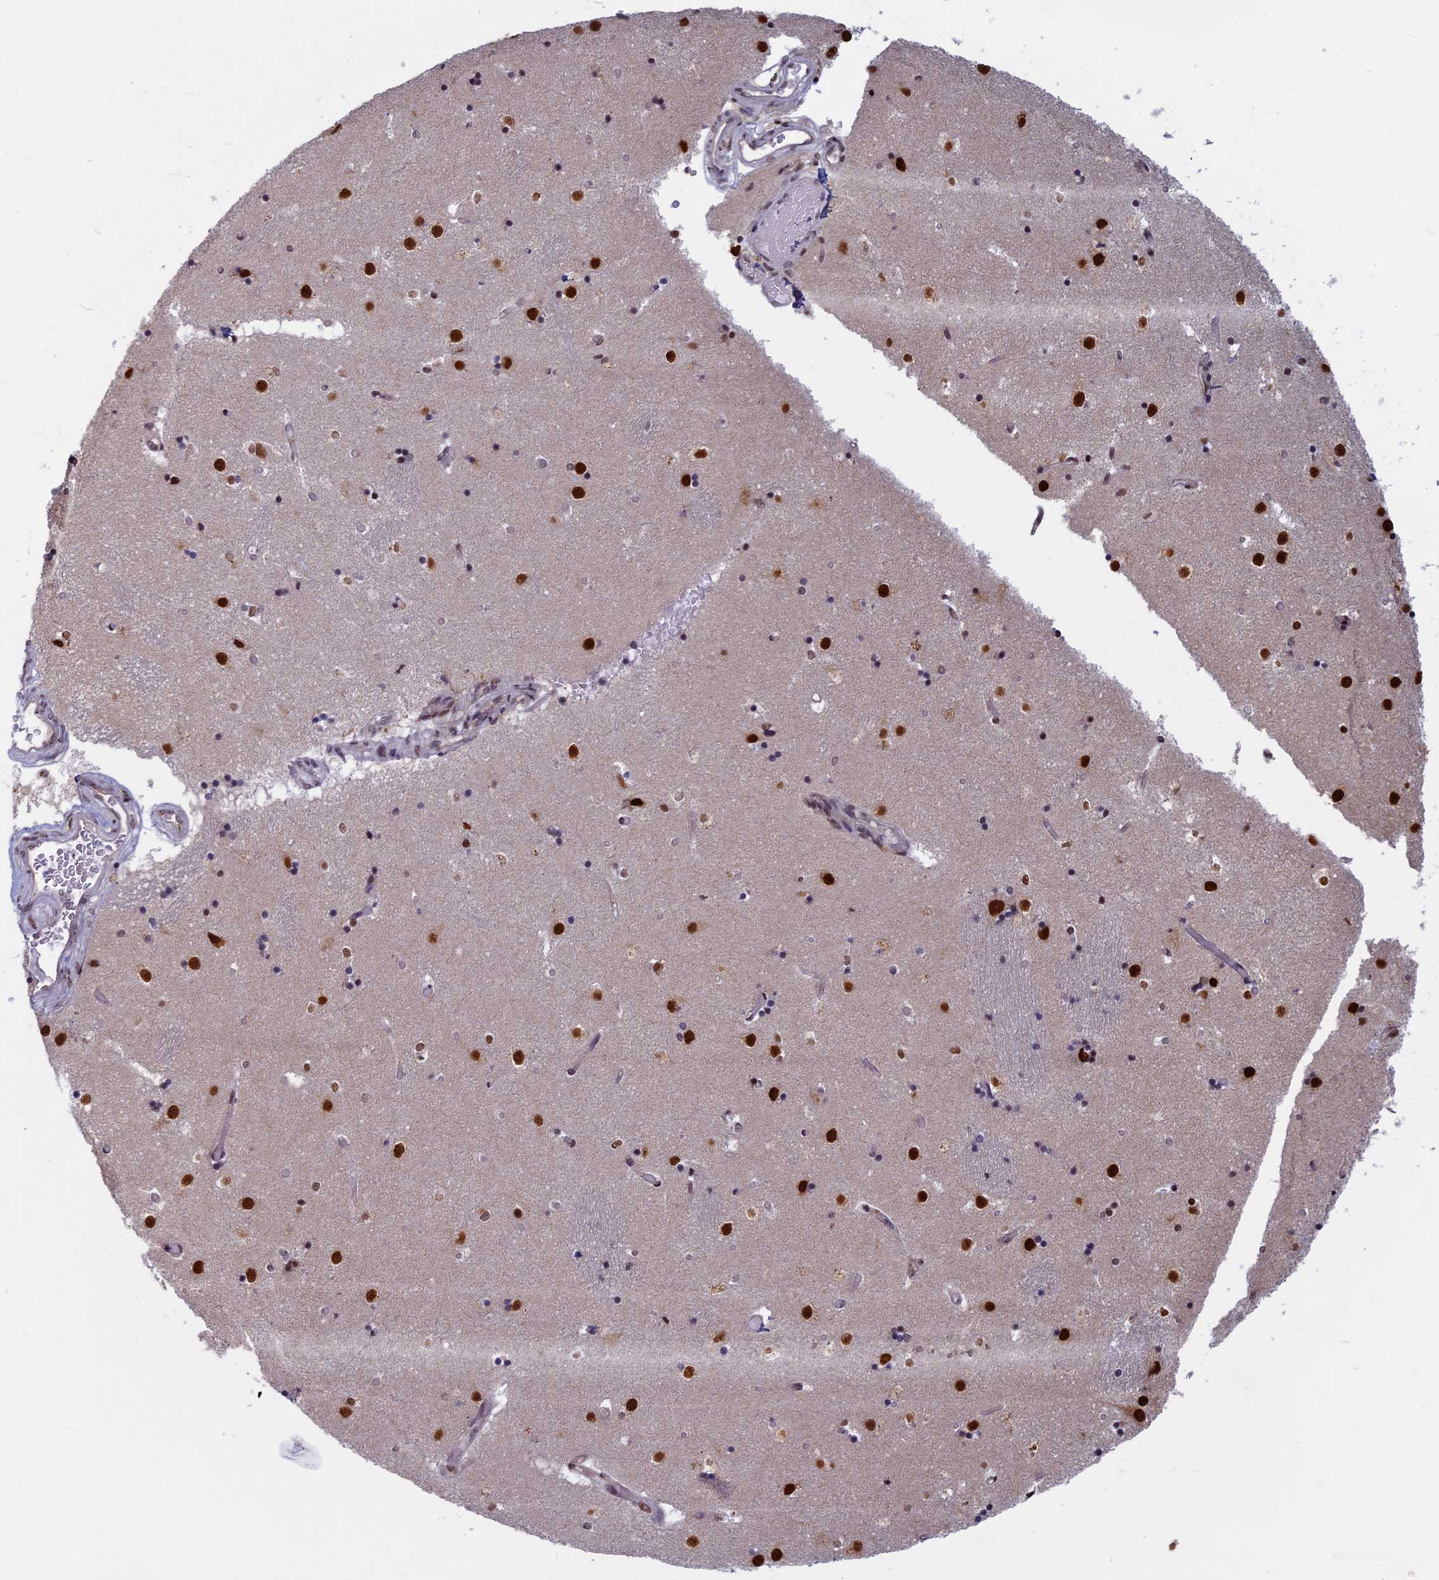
{"staining": {"intensity": "moderate", "quantity": "25%-75%", "location": "nuclear"}, "tissue": "caudate", "cell_type": "Glial cells", "image_type": "normal", "snomed": [{"axis": "morphology", "description": "Normal tissue, NOS"}, {"axis": "topography", "description": "Lateral ventricle wall"}], "caption": "This is an image of immunohistochemistry (IHC) staining of benign caudate, which shows moderate expression in the nuclear of glial cells.", "gene": "SPIRE1", "patient": {"sex": "female", "age": 52}}